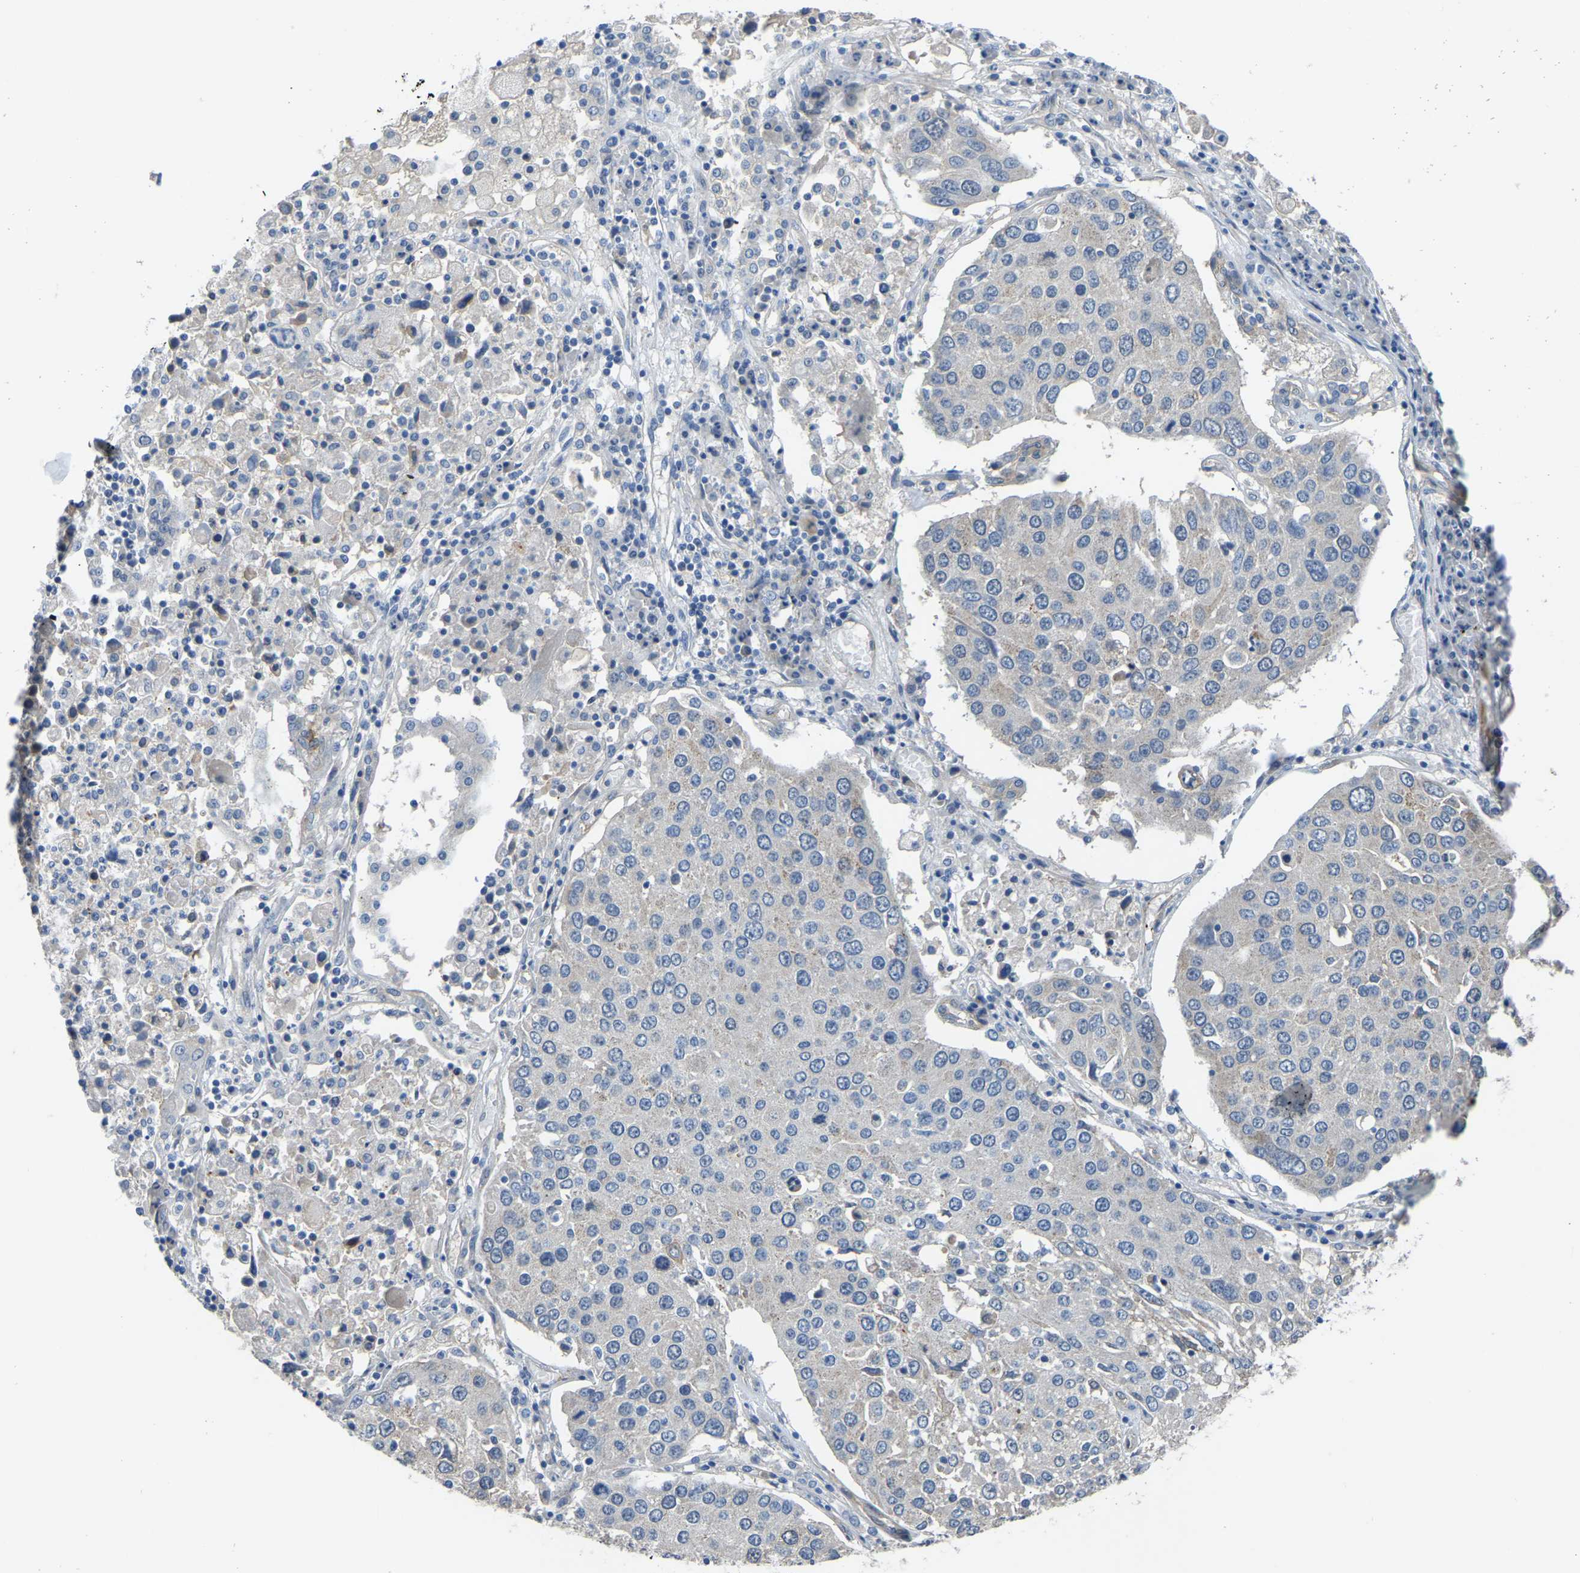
{"staining": {"intensity": "negative", "quantity": "none", "location": "none"}, "tissue": "lung cancer", "cell_type": "Tumor cells", "image_type": "cancer", "snomed": [{"axis": "morphology", "description": "Squamous cell carcinoma, NOS"}, {"axis": "topography", "description": "Lung"}], "caption": "Human lung cancer (squamous cell carcinoma) stained for a protein using immunohistochemistry demonstrates no expression in tumor cells.", "gene": "HIGD2B", "patient": {"sex": "male", "age": 65}}